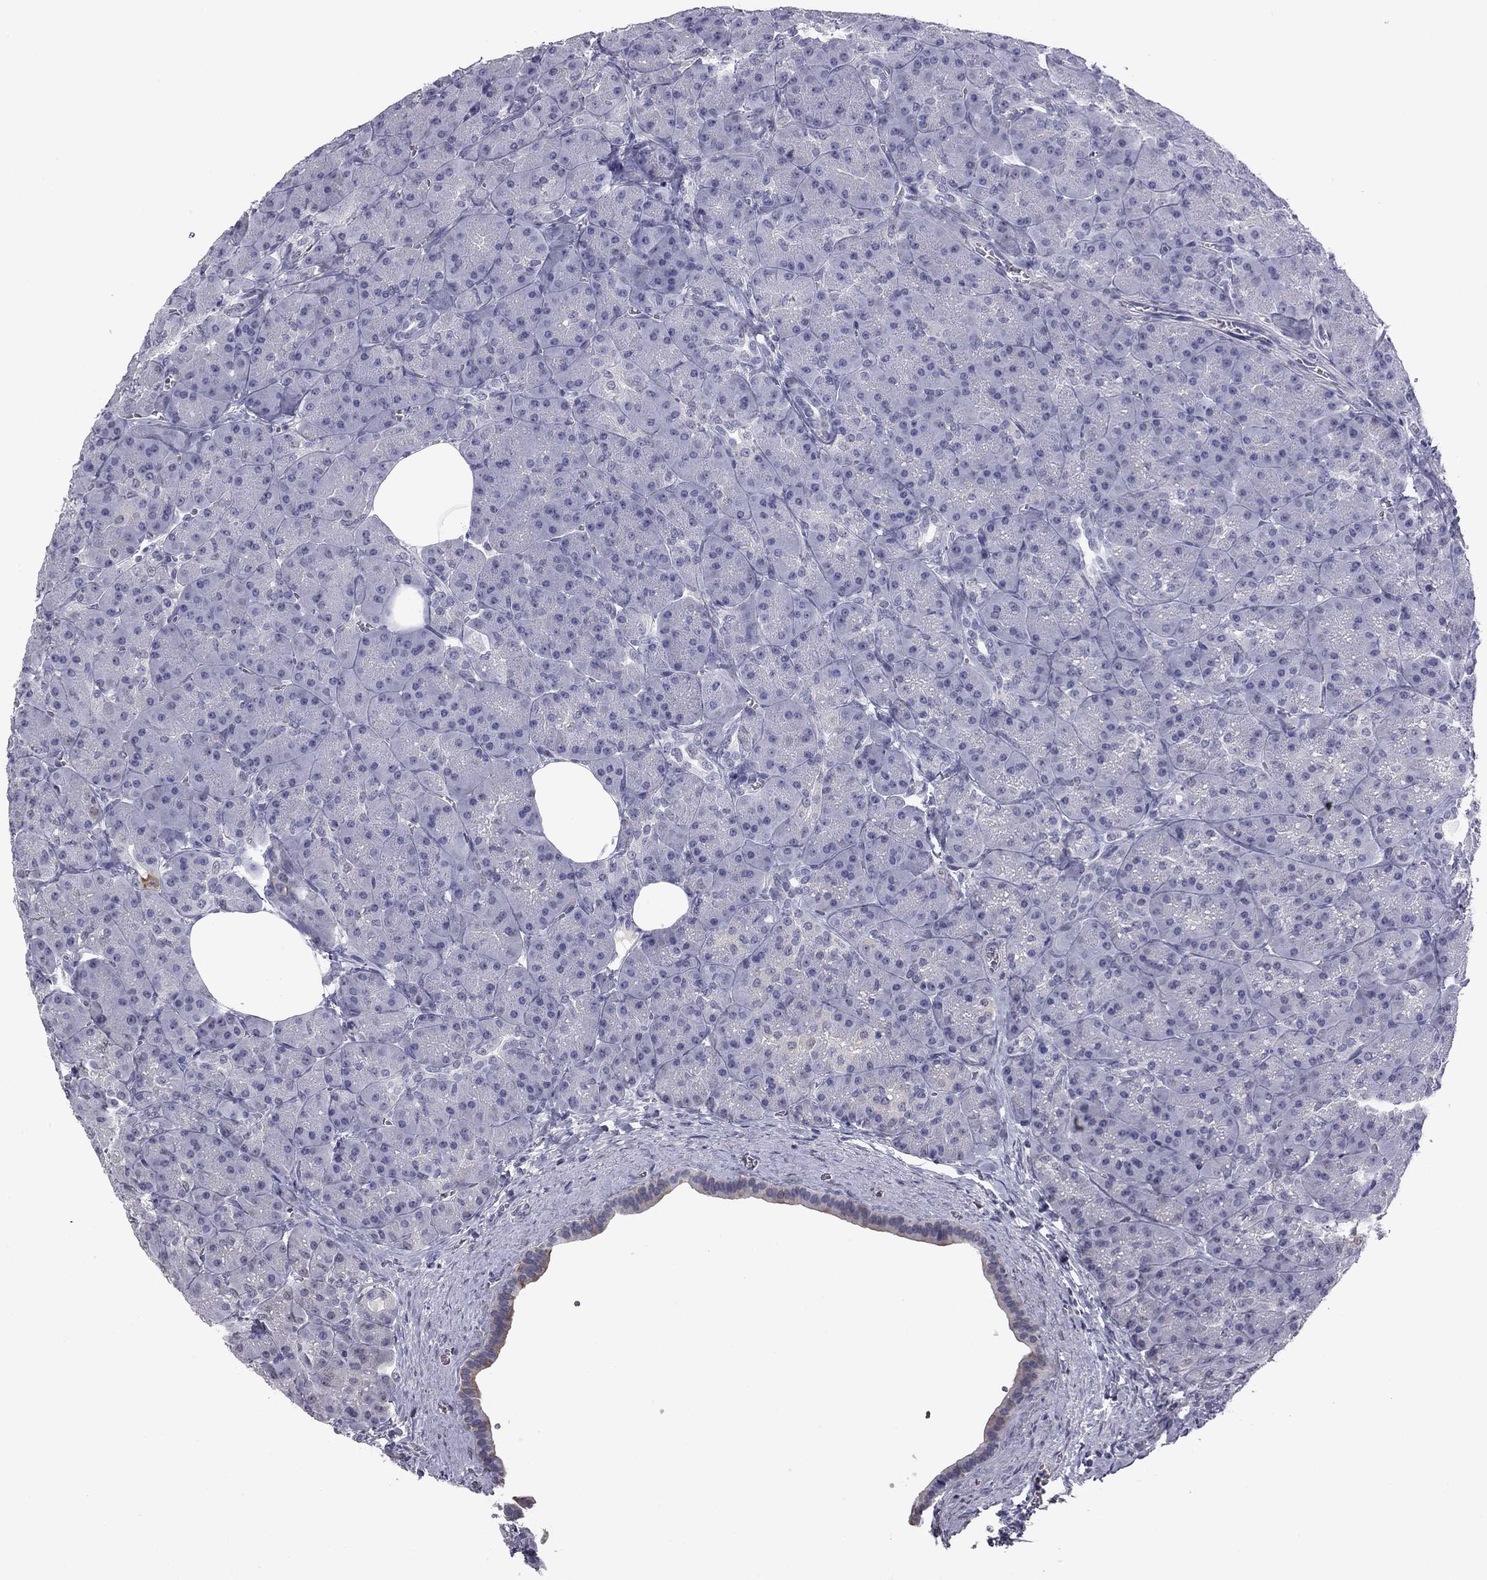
{"staining": {"intensity": "negative", "quantity": "none", "location": "none"}, "tissue": "pancreas", "cell_type": "Exocrine glandular cells", "image_type": "normal", "snomed": [{"axis": "morphology", "description": "Normal tissue, NOS"}, {"axis": "topography", "description": "Pancreas"}], "caption": "A high-resolution image shows immunohistochemistry (IHC) staining of normal pancreas, which shows no significant positivity in exocrine glandular cells.", "gene": "PRRT2", "patient": {"sex": "male", "age": 57}}